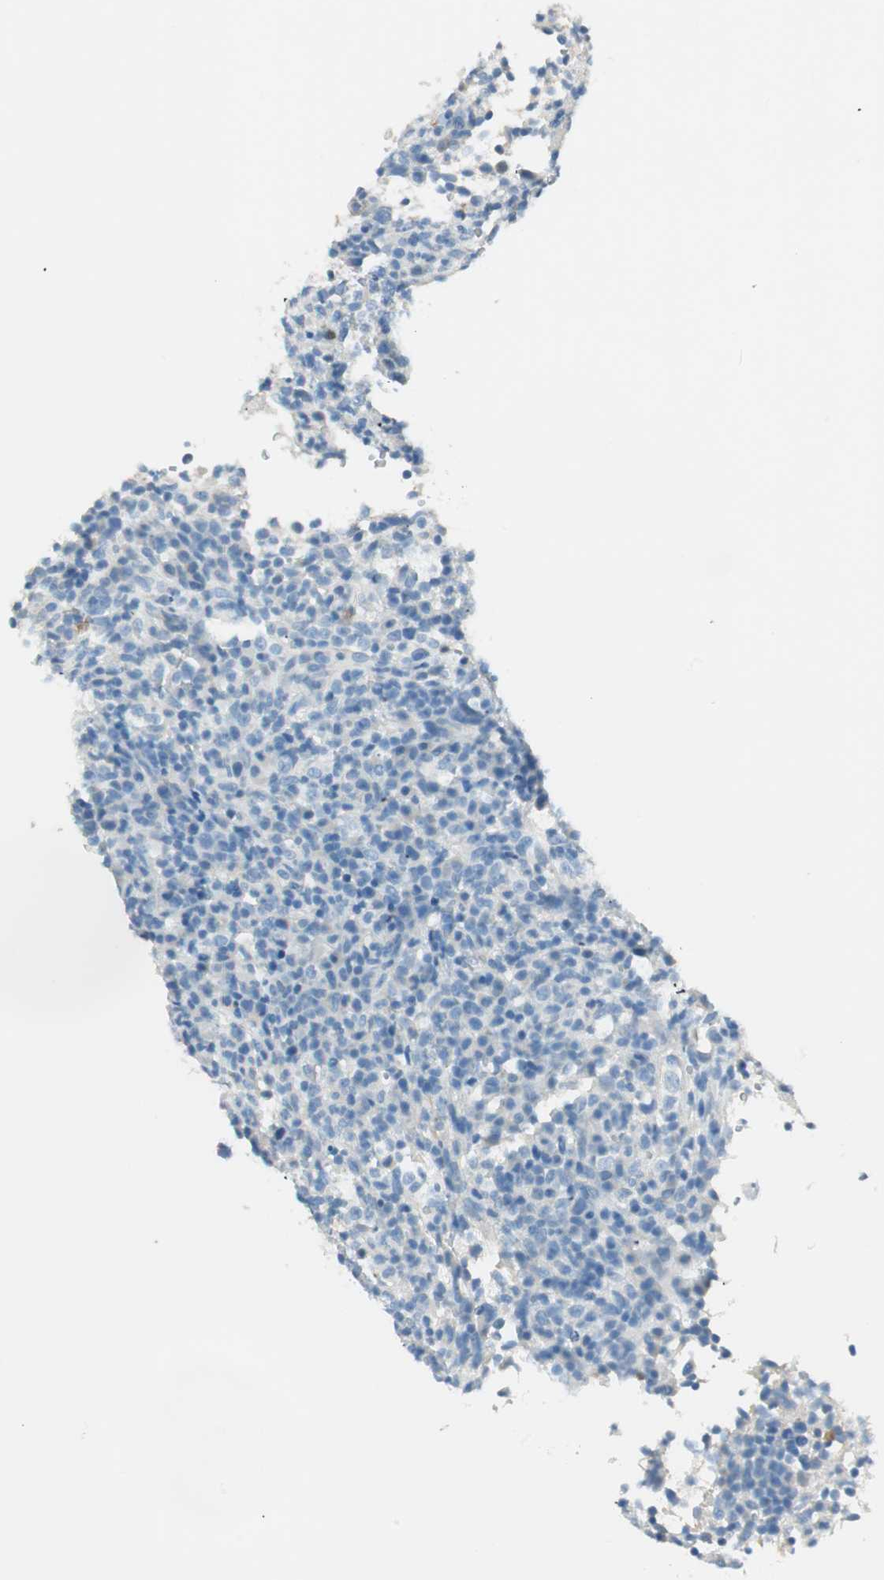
{"staining": {"intensity": "negative", "quantity": "none", "location": "none"}, "tissue": "lymphoma", "cell_type": "Tumor cells", "image_type": "cancer", "snomed": [{"axis": "morphology", "description": "Malignant lymphoma, non-Hodgkin's type, High grade"}, {"axis": "topography", "description": "Lymph node"}], "caption": "Immunohistochemistry (IHC) photomicrograph of human lymphoma stained for a protein (brown), which displays no expression in tumor cells.", "gene": "HPGD", "patient": {"sex": "female", "age": 76}}